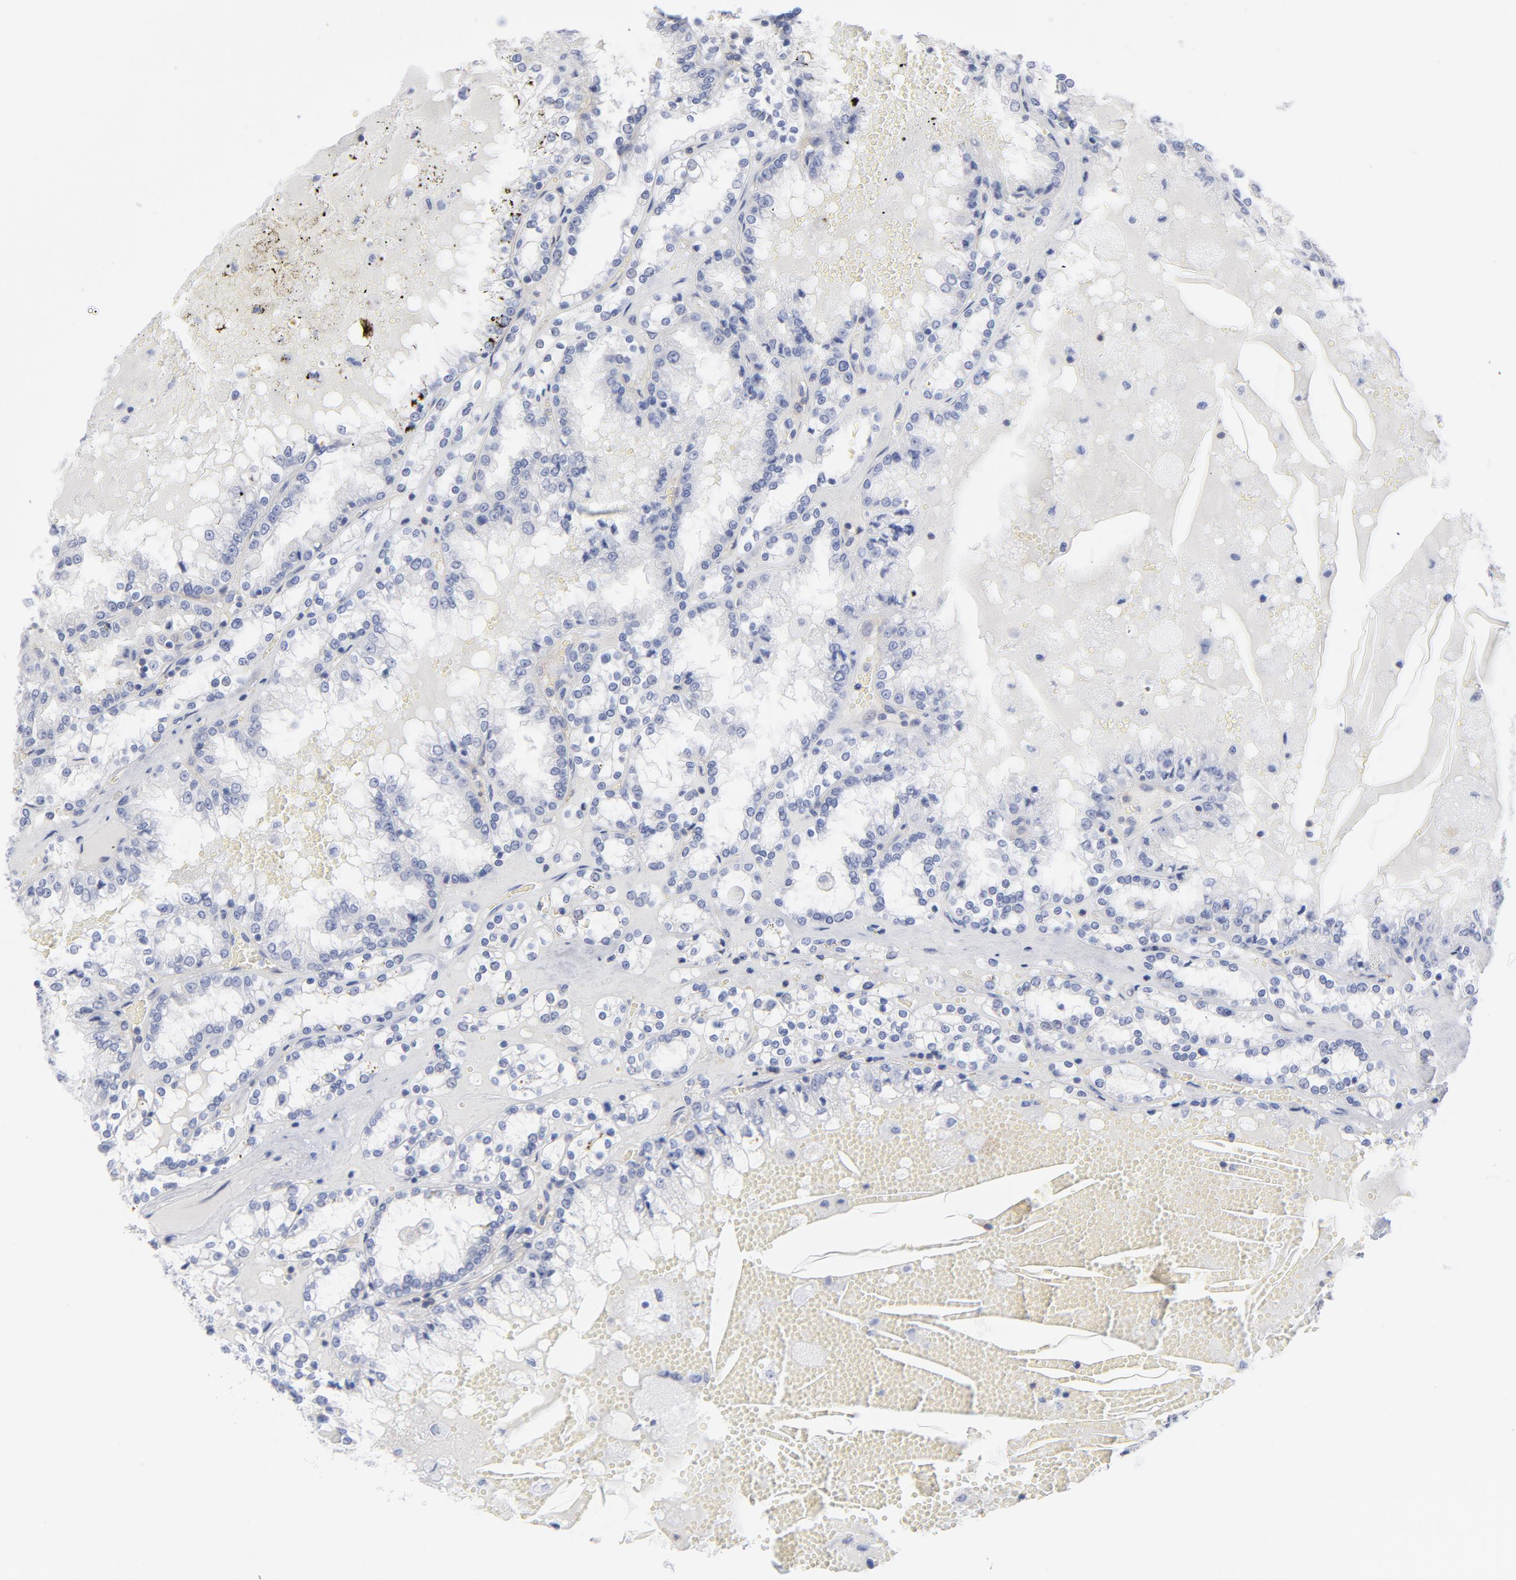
{"staining": {"intensity": "negative", "quantity": "none", "location": "none"}, "tissue": "renal cancer", "cell_type": "Tumor cells", "image_type": "cancer", "snomed": [{"axis": "morphology", "description": "Adenocarcinoma, NOS"}, {"axis": "topography", "description": "Kidney"}], "caption": "DAB immunohistochemical staining of renal cancer reveals no significant positivity in tumor cells. (DAB IHC with hematoxylin counter stain).", "gene": "P2RY8", "patient": {"sex": "female", "age": 56}}